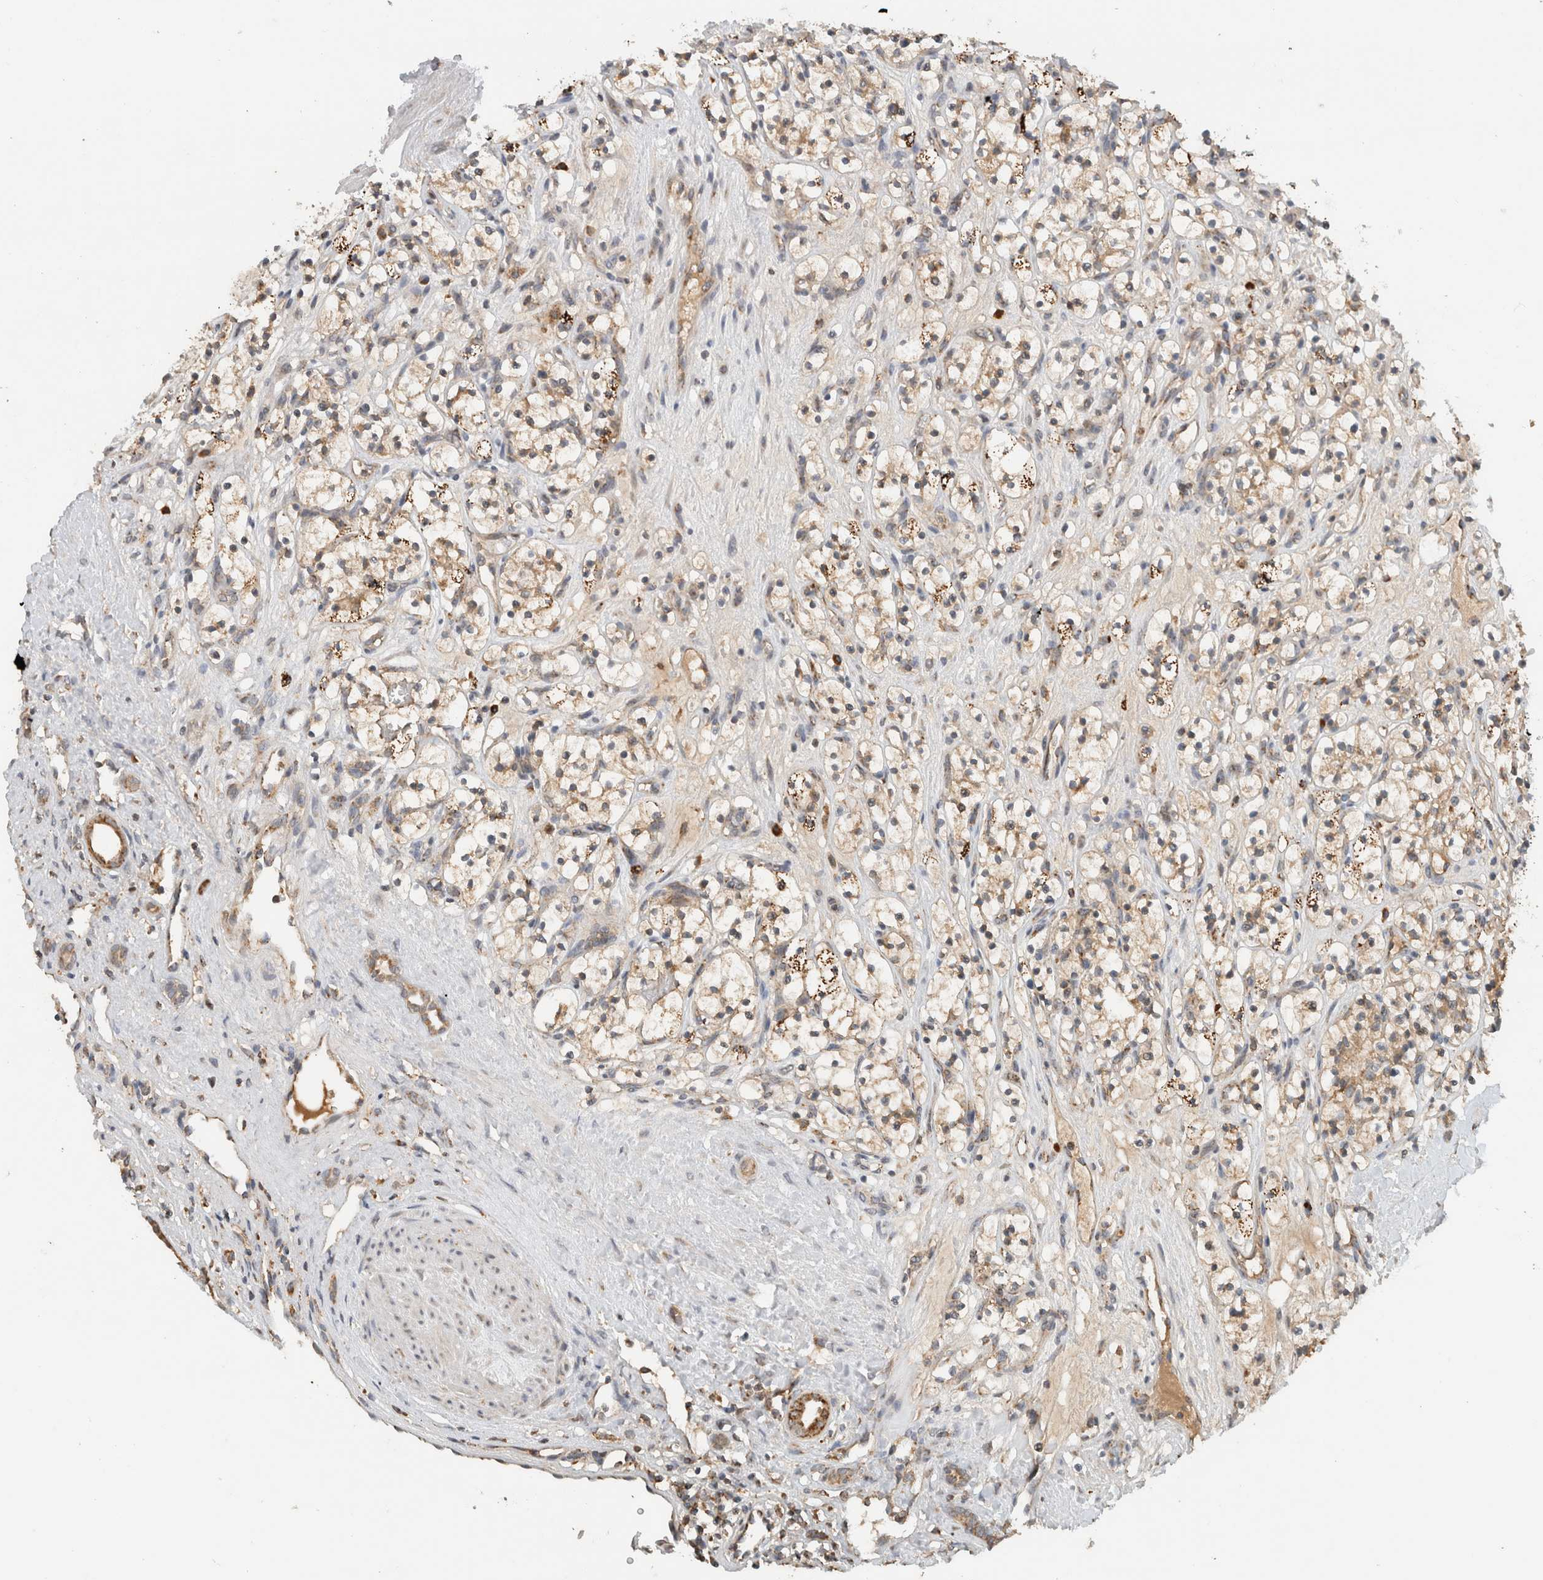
{"staining": {"intensity": "moderate", "quantity": ">75%", "location": "cytoplasmic/membranous"}, "tissue": "renal cancer", "cell_type": "Tumor cells", "image_type": "cancer", "snomed": [{"axis": "morphology", "description": "Adenocarcinoma, NOS"}, {"axis": "topography", "description": "Kidney"}], "caption": "Immunohistochemical staining of human renal cancer demonstrates medium levels of moderate cytoplasmic/membranous positivity in about >75% of tumor cells.", "gene": "AMPD1", "patient": {"sex": "female", "age": 57}}